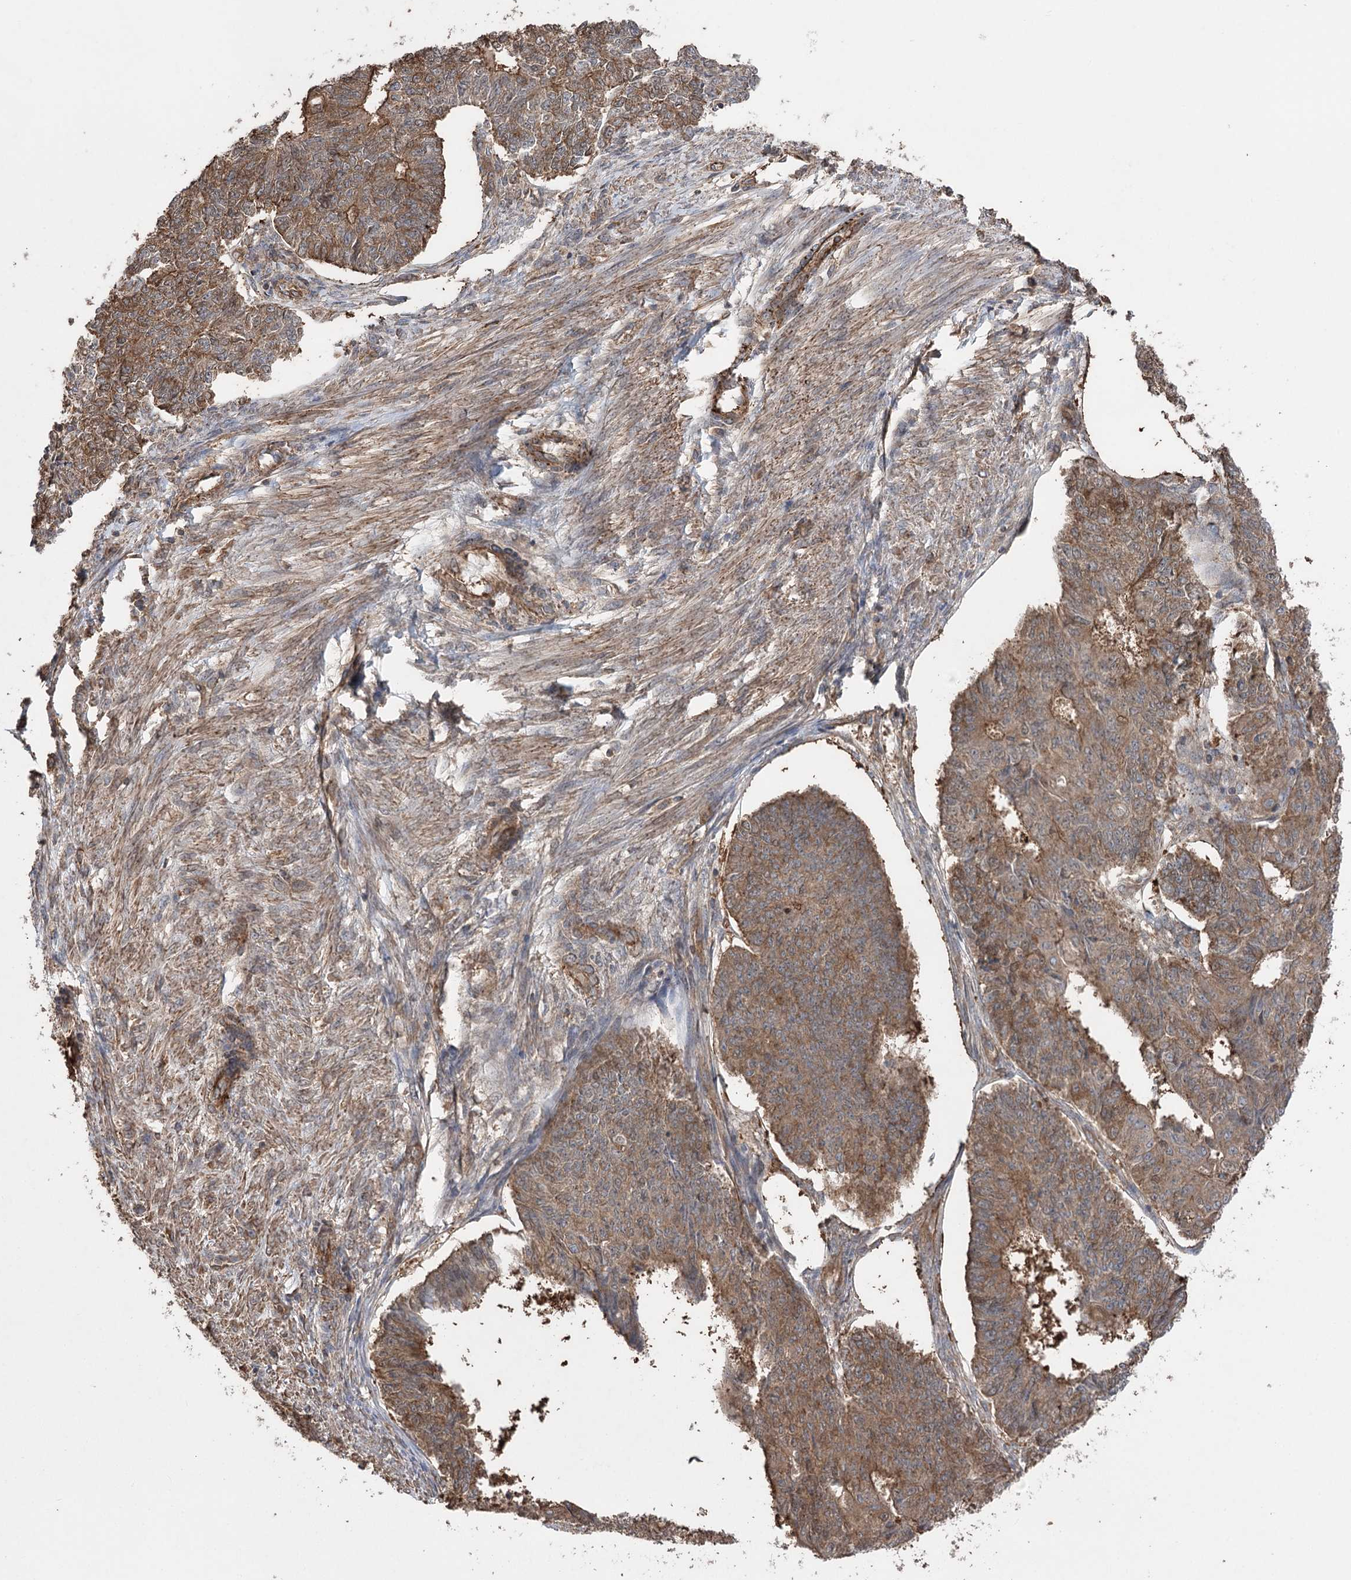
{"staining": {"intensity": "moderate", "quantity": ">75%", "location": "cytoplasmic/membranous"}, "tissue": "endometrial cancer", "cell_type": "Tumor cells", "image_type": "cancer", "snomed": [{"axis": "morphology", "description": "Adenocarcinoma, NOS"}, {"axis": "topography", "description": "Endometrium"}], "caption": "Protein expression analysis of adenocarcinoma (endometrial) shows moderate cytoplasmic/membranous staining in approximately >75% of tumor cells.", "gene": "LARS2", "patient": {"sex": "female", "age": 32}}